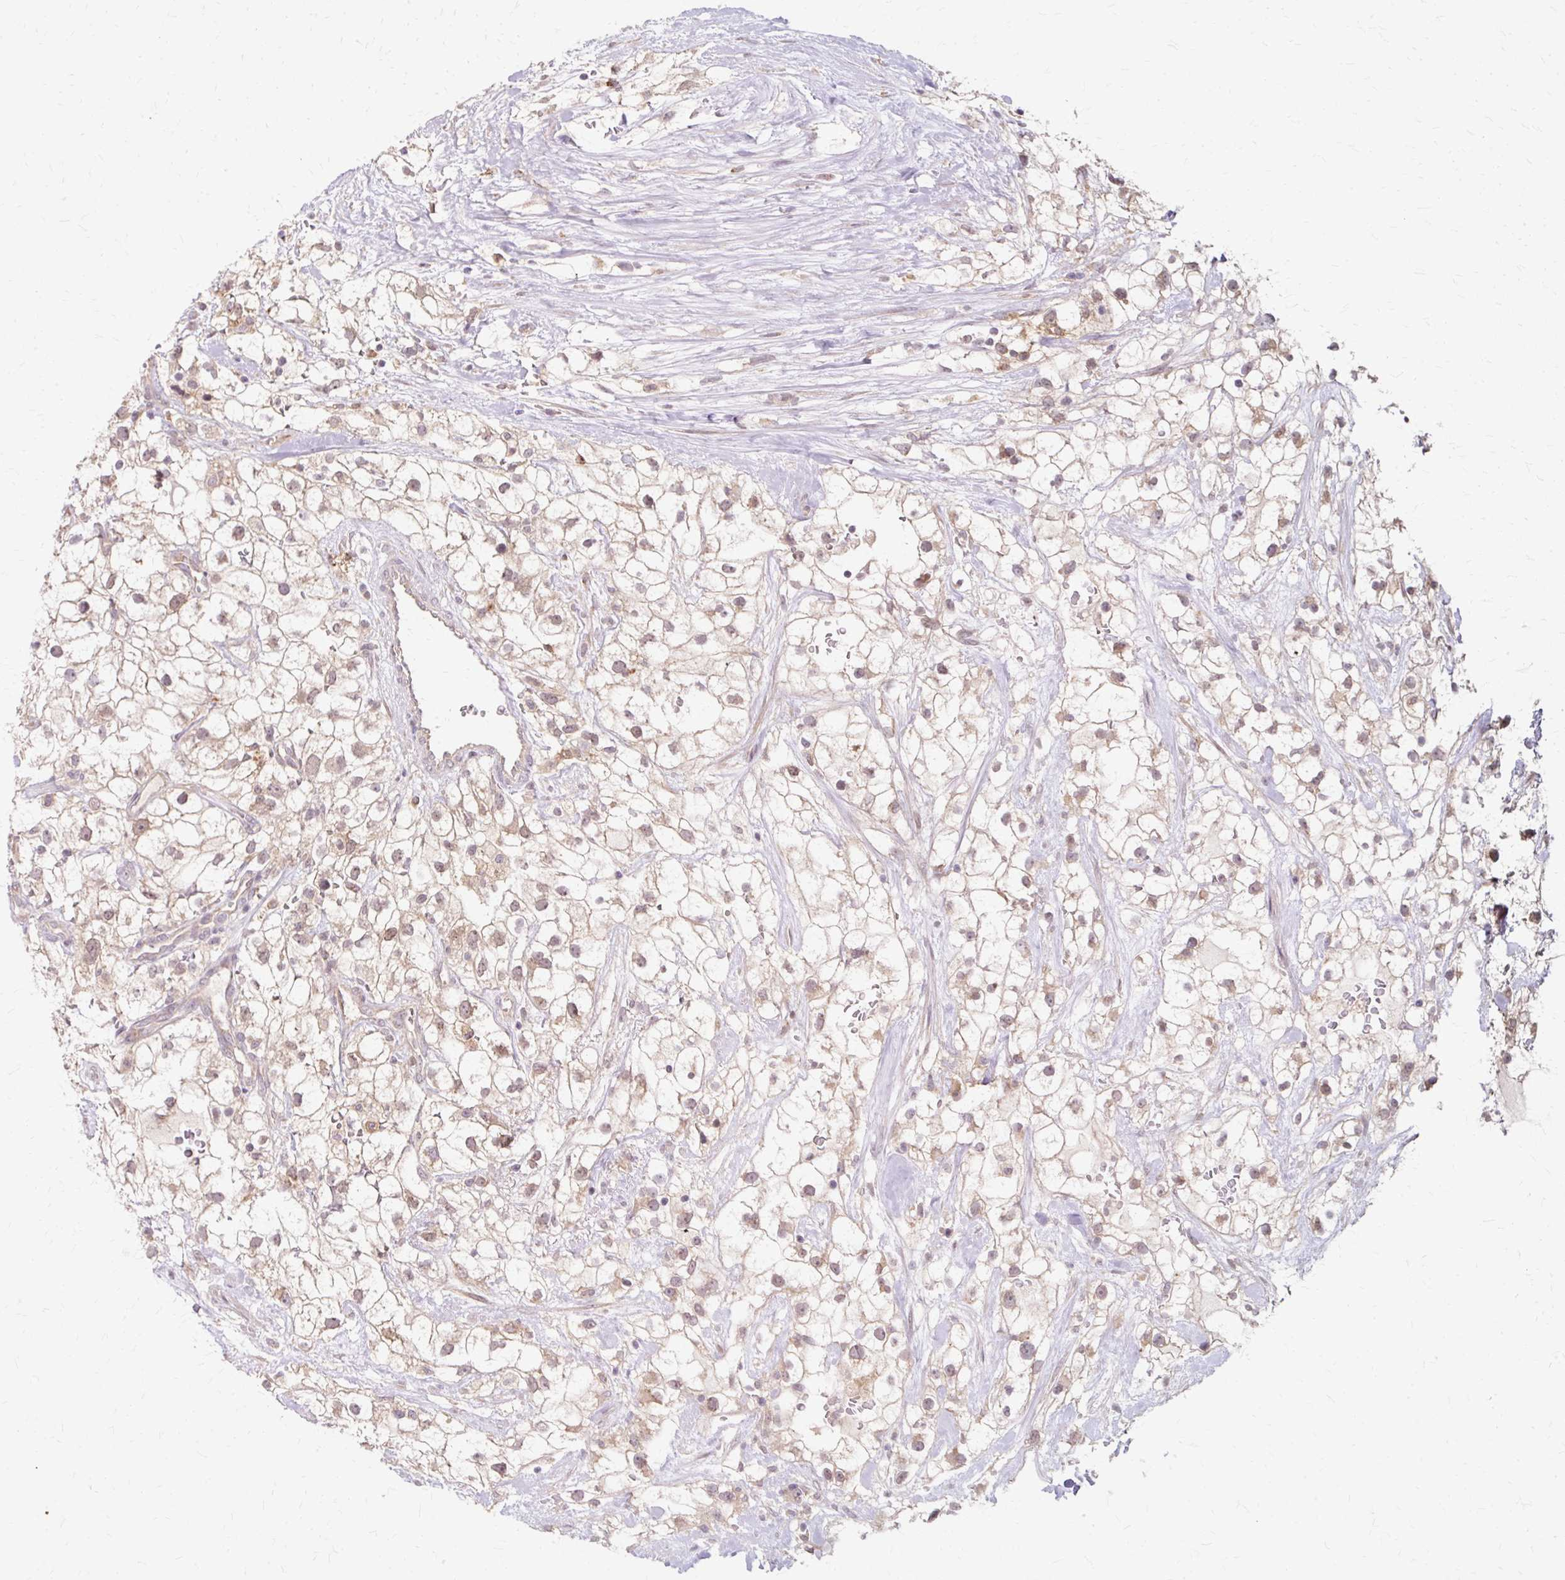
{"staining": {"intensity": "weak", "quantity": ">75%", "location": "cytoplasmic/membranous"}, "tissue": "renal cancer", "cell_type": "Tumor cells", "image_type": "cancer", "snomed": [{"axis": "morphology", "description": "Adenocarcinoma, NOS"}, {"axis": "topography", "description": "Kidney"}], "caption": "Brown immunohistochemical staining in human adenocarcinoma (renal) reveals weak cytoplasmic/membranous expression in approximately >75% of tumor cells.", "gene": "GEMIN2", "patient": {"sex": "male", "age": 59}}